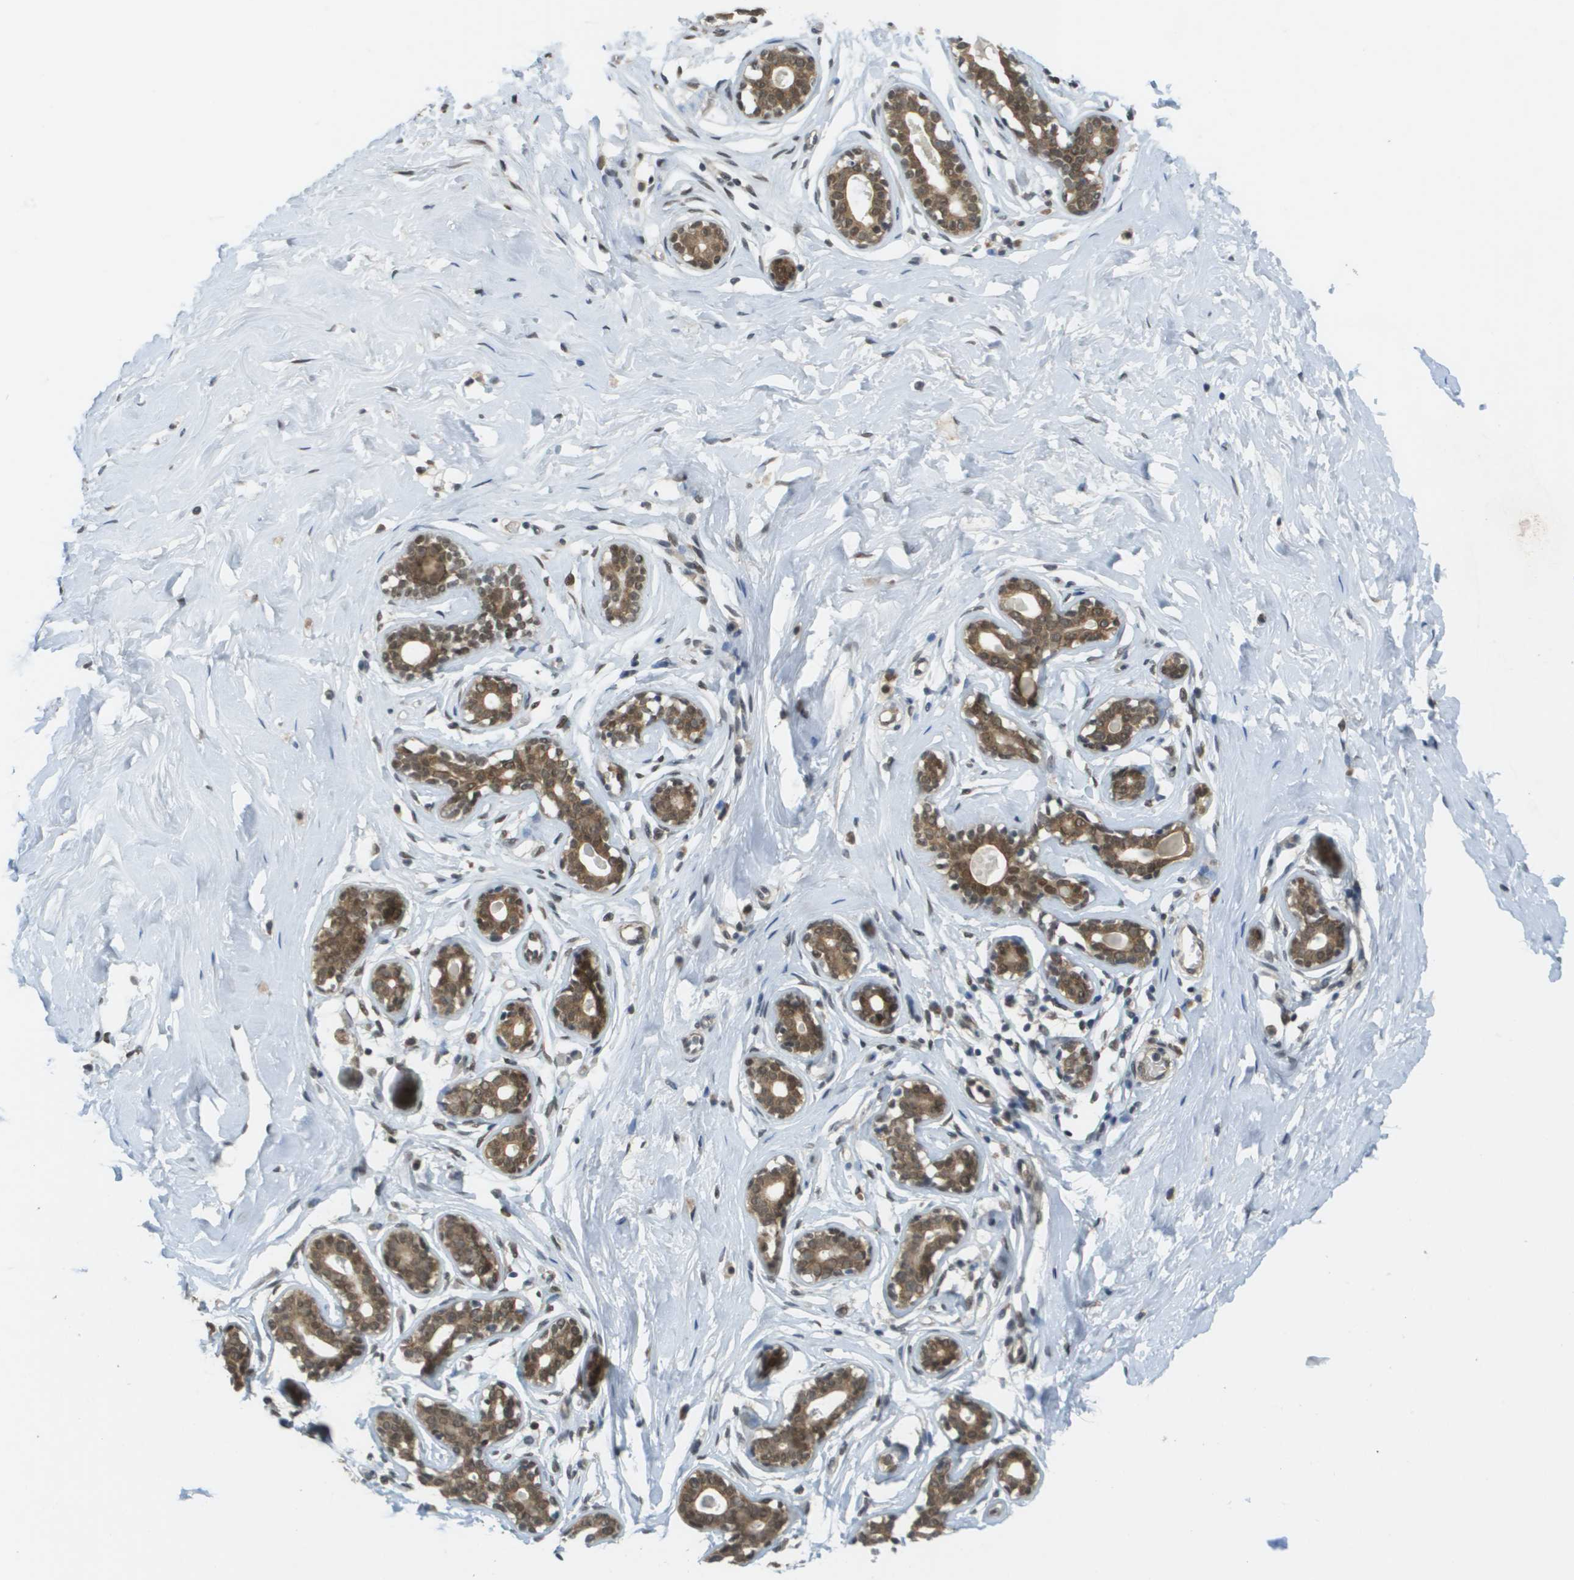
{"staining": {"intensity": "weak", "quantity": ">75%", "location": "nuclear"}, "tissue": "breast", "cell_type": "Adipocytes", "image_type": "normal", "snomed": [{"axis": "morphology", "description": "Normal tissue, NOS"}, {"axis": "topography", "description": "Breast"}], "caption": "The image demonstrates immunohistochemical staining of normal breast. There is weak nuclear staining is seen in approximately >75% of adipocytes.", "gene": "ARID1B", "patient": {"sex": "female", "age": 23}}